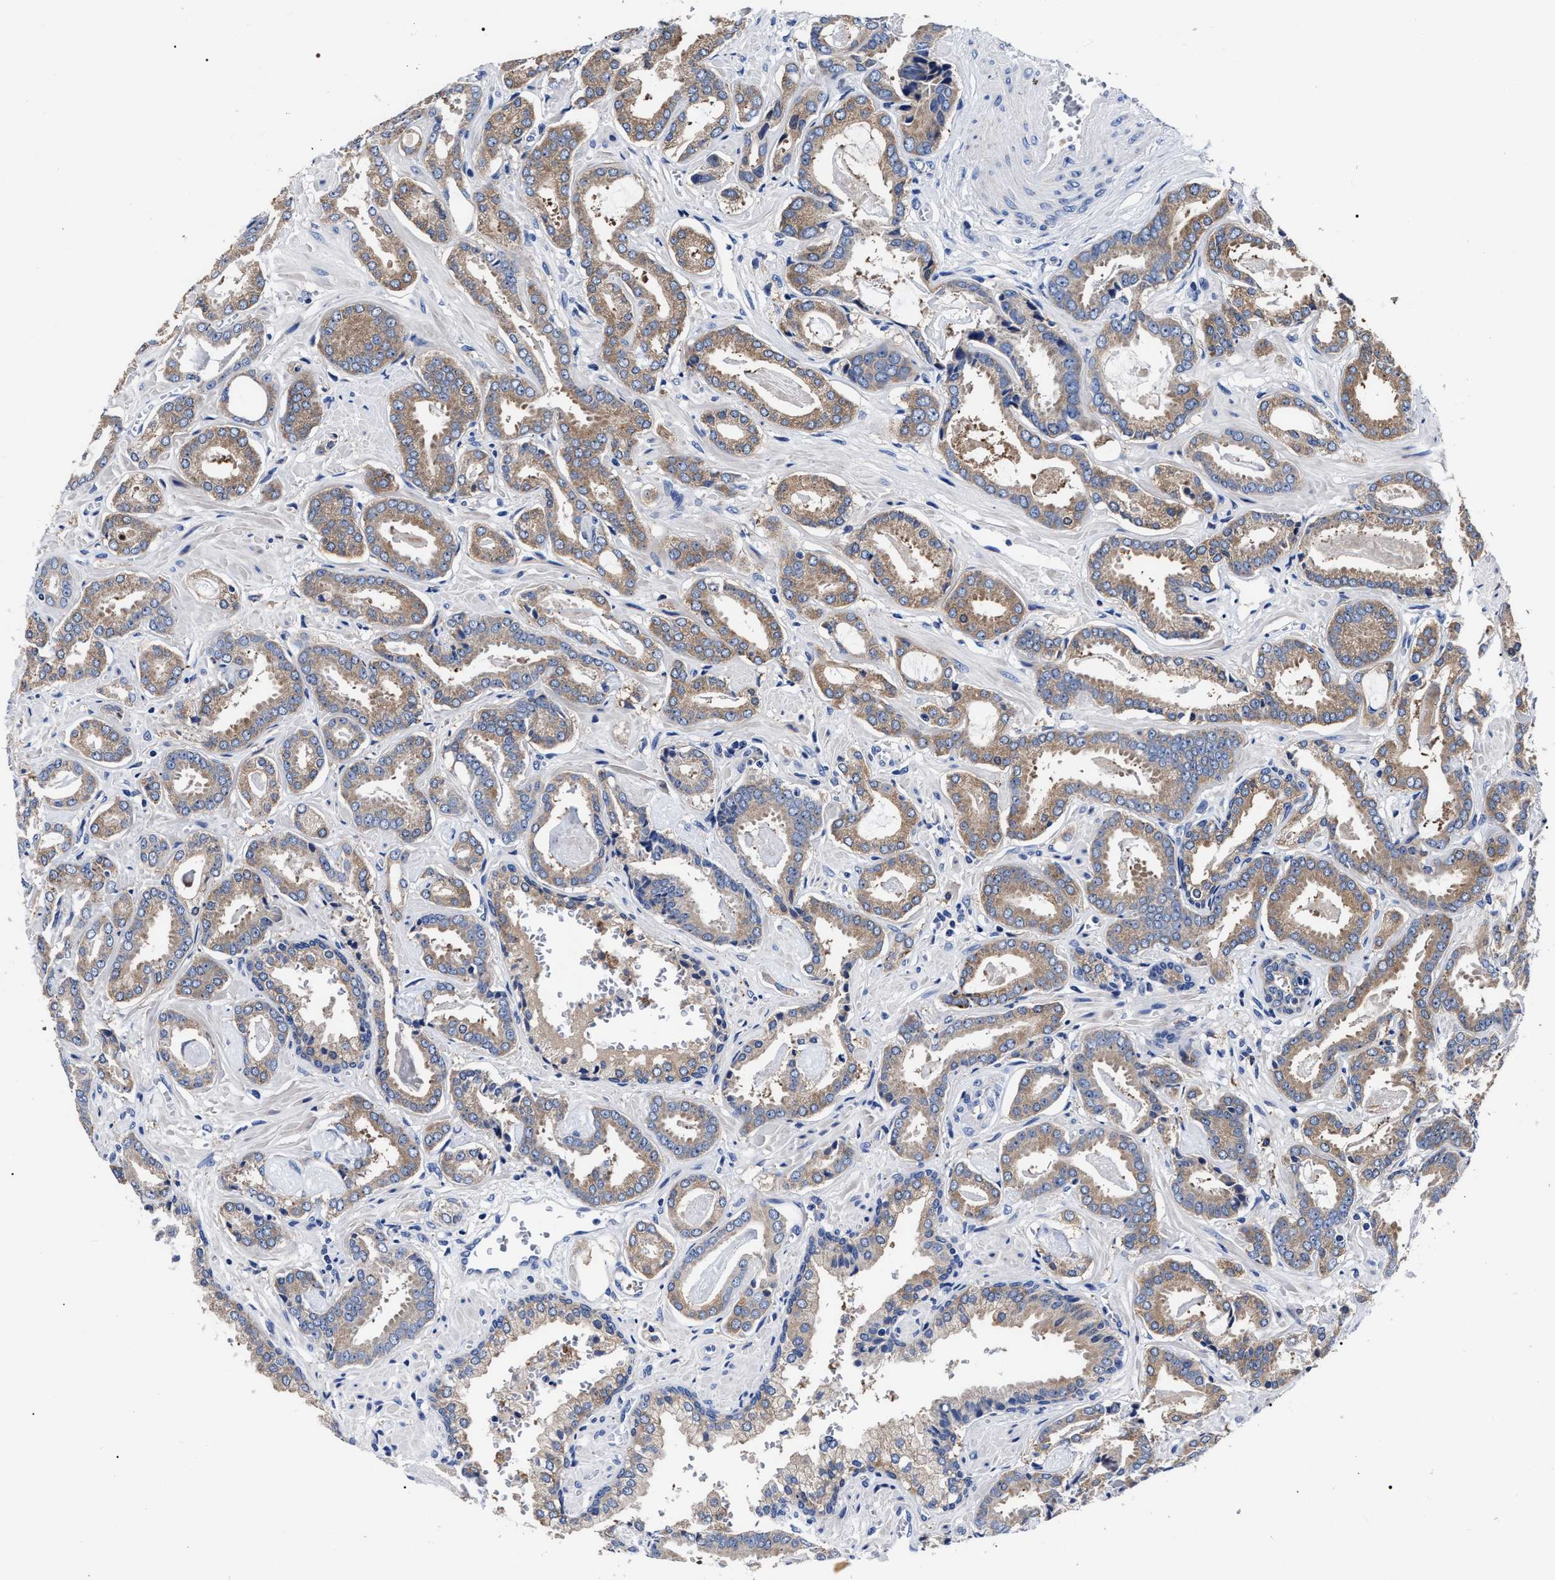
{"staining": {"intensity": "moderate", "quantity": ">75%", "location": "cytoplasmic/membranous"}, "tissue": "prostate cancer", "cell_type": "Tumor cells", "image_type": "cancer", "snomed": [{"axis": "morphology", "description": "Adenocarcinoma, Low grade"}, {"axis": "topography", "description": "Prostate"}], "caption": "The immunohistochemical stain labels moderate cytoplasmic/membranous staining in tumor cells of prostate cancer (adenocarcinoma (low-grade)) tissue.", "gene": "MACC1", "patient": {"sex": "male", "age": 53}}